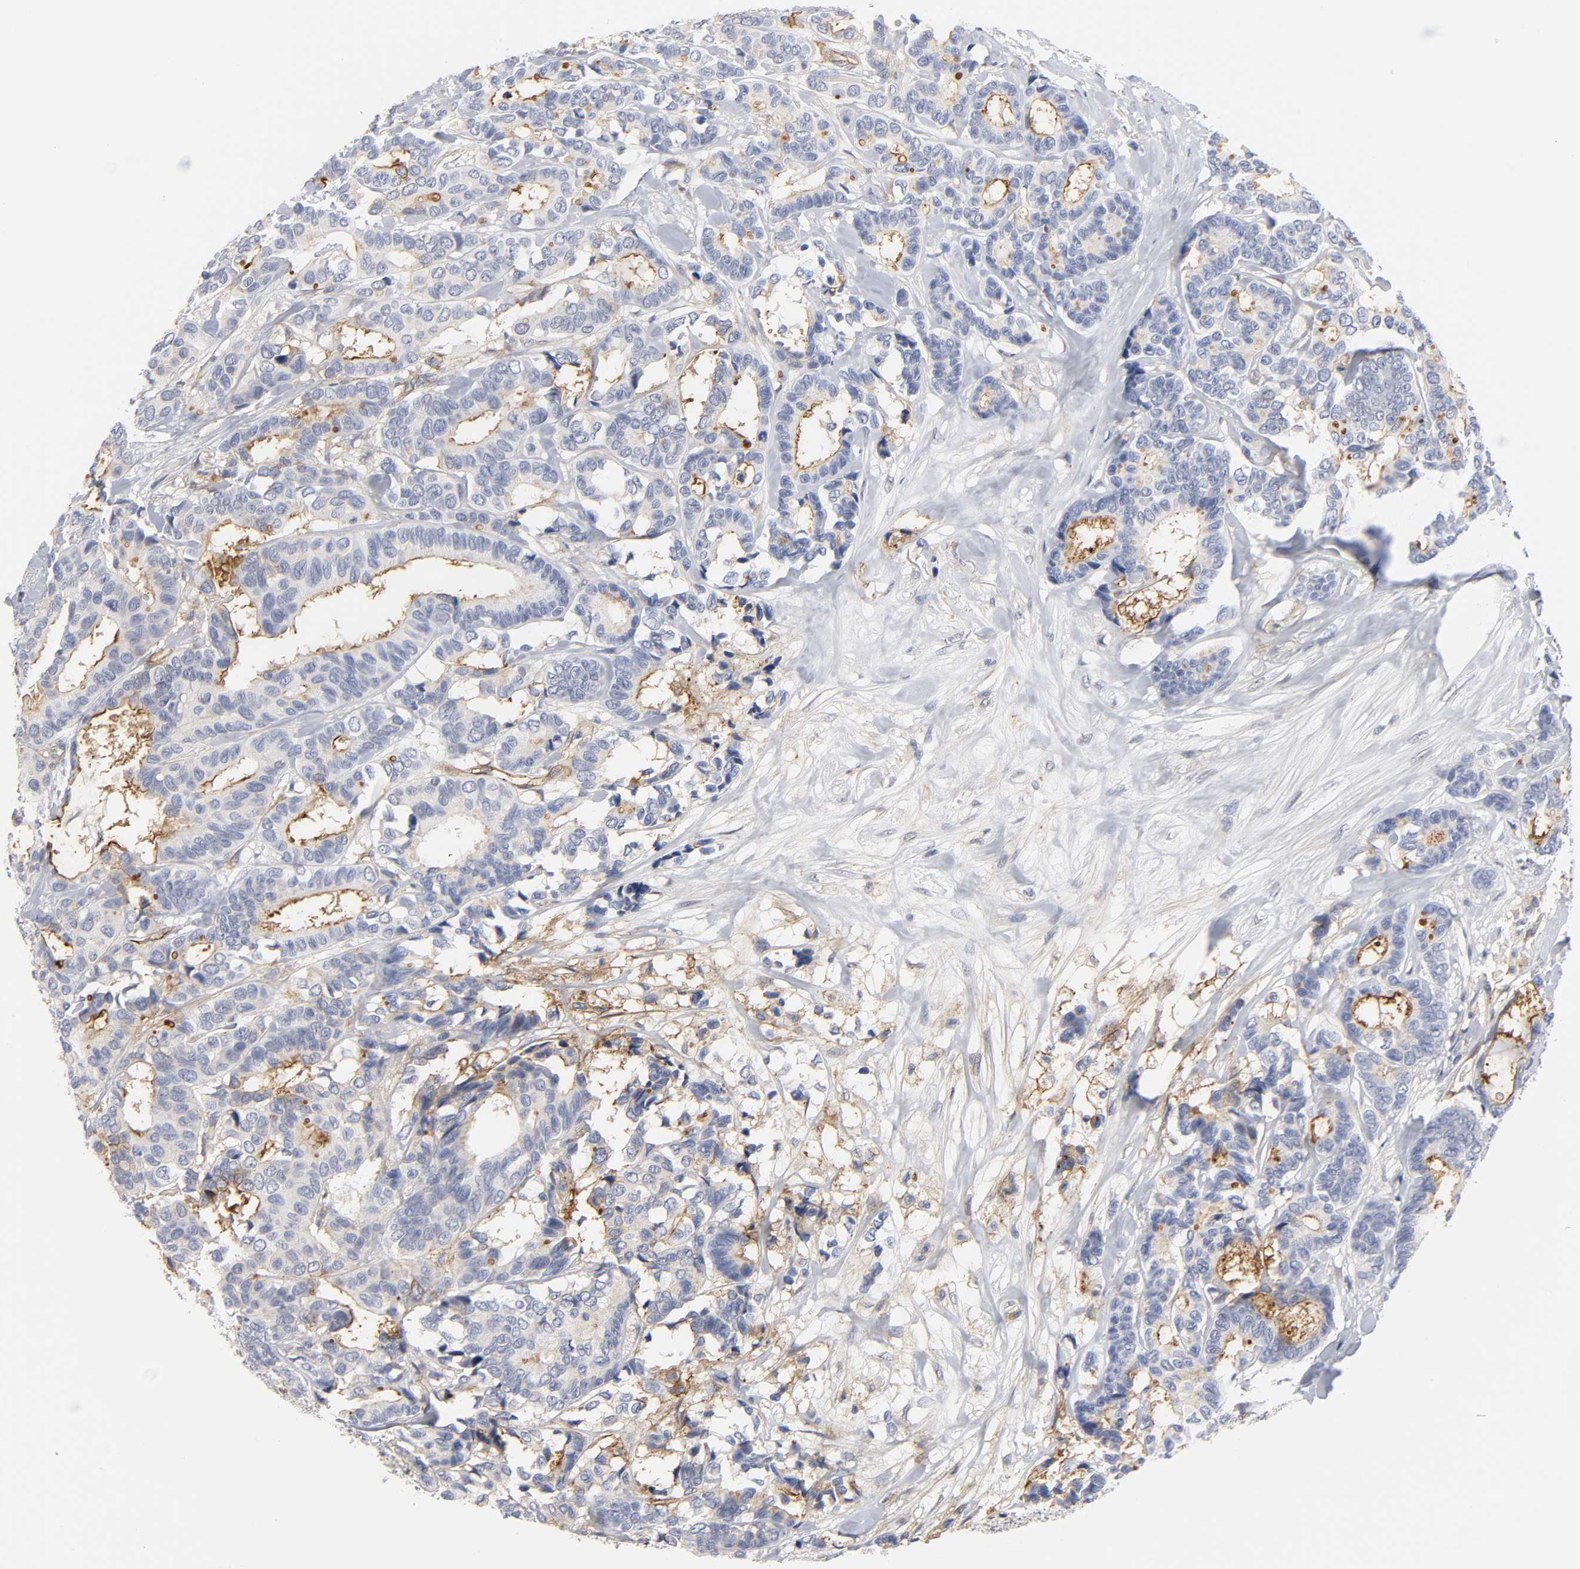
{"staining": {"intensity": "strong", "quantity": "25%-75%", "location": "cytoplasmic/membranous"}, "tissue": "breast cancer", "cell_type": "Tumor cells", "image_type": "cancer", "snomed": [{"axis": "morphology", "description": "Duct carcinoma"}, {"axis": "topography", "description": "Breast"}], "caption": "Protein staining demonstrates strong cytoplasmic/membranous expression in about 25%-75% of tumor cells in breast cancer (intraductal carcinoma).", "gene": "ICAM1", "patient": {"sex": "female", "age": 87}}